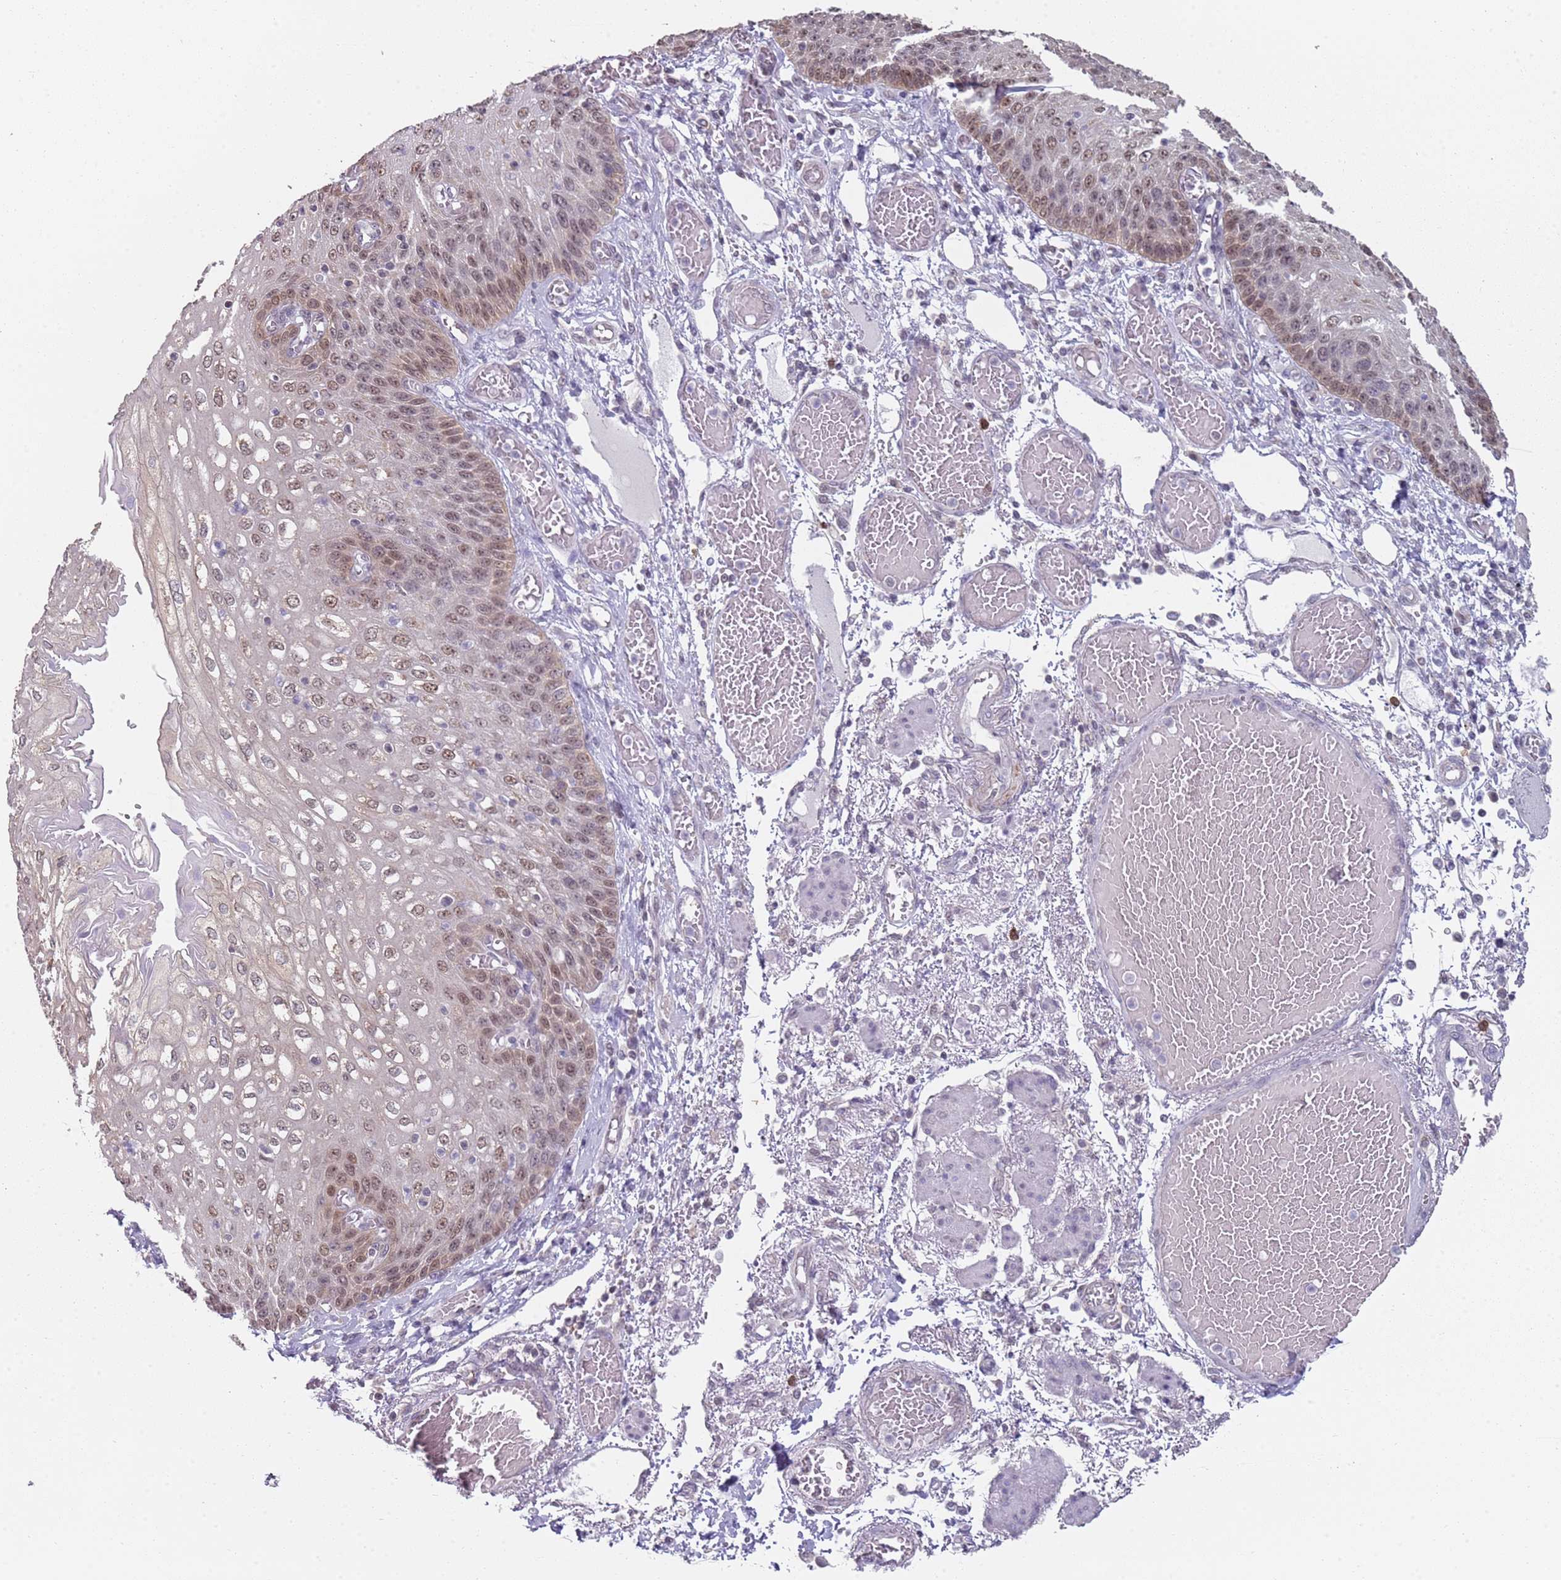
{"staining": {"intensity": "moderate", "quantity": "25%-75%", "location": "nuclear"}, "tissue": "esophagus", "cell_type": "Squamous epithelial cells", "image_type": "normal", "snomed": [{"axis": "morphology", "description": "Normal tissue, NOS"}, {"axis": "topography", "description": "Esophagus"}], "caption": "Protein staining reveals moderate nuclear staining in about 25%-75% of squamous epithelial cells in unremarkable esophagus. (Brightfield microscopy of DAB IHC at high magnification).", "gene": "SMARCAL1", "patient": {"sex": "male", "age": 81}}